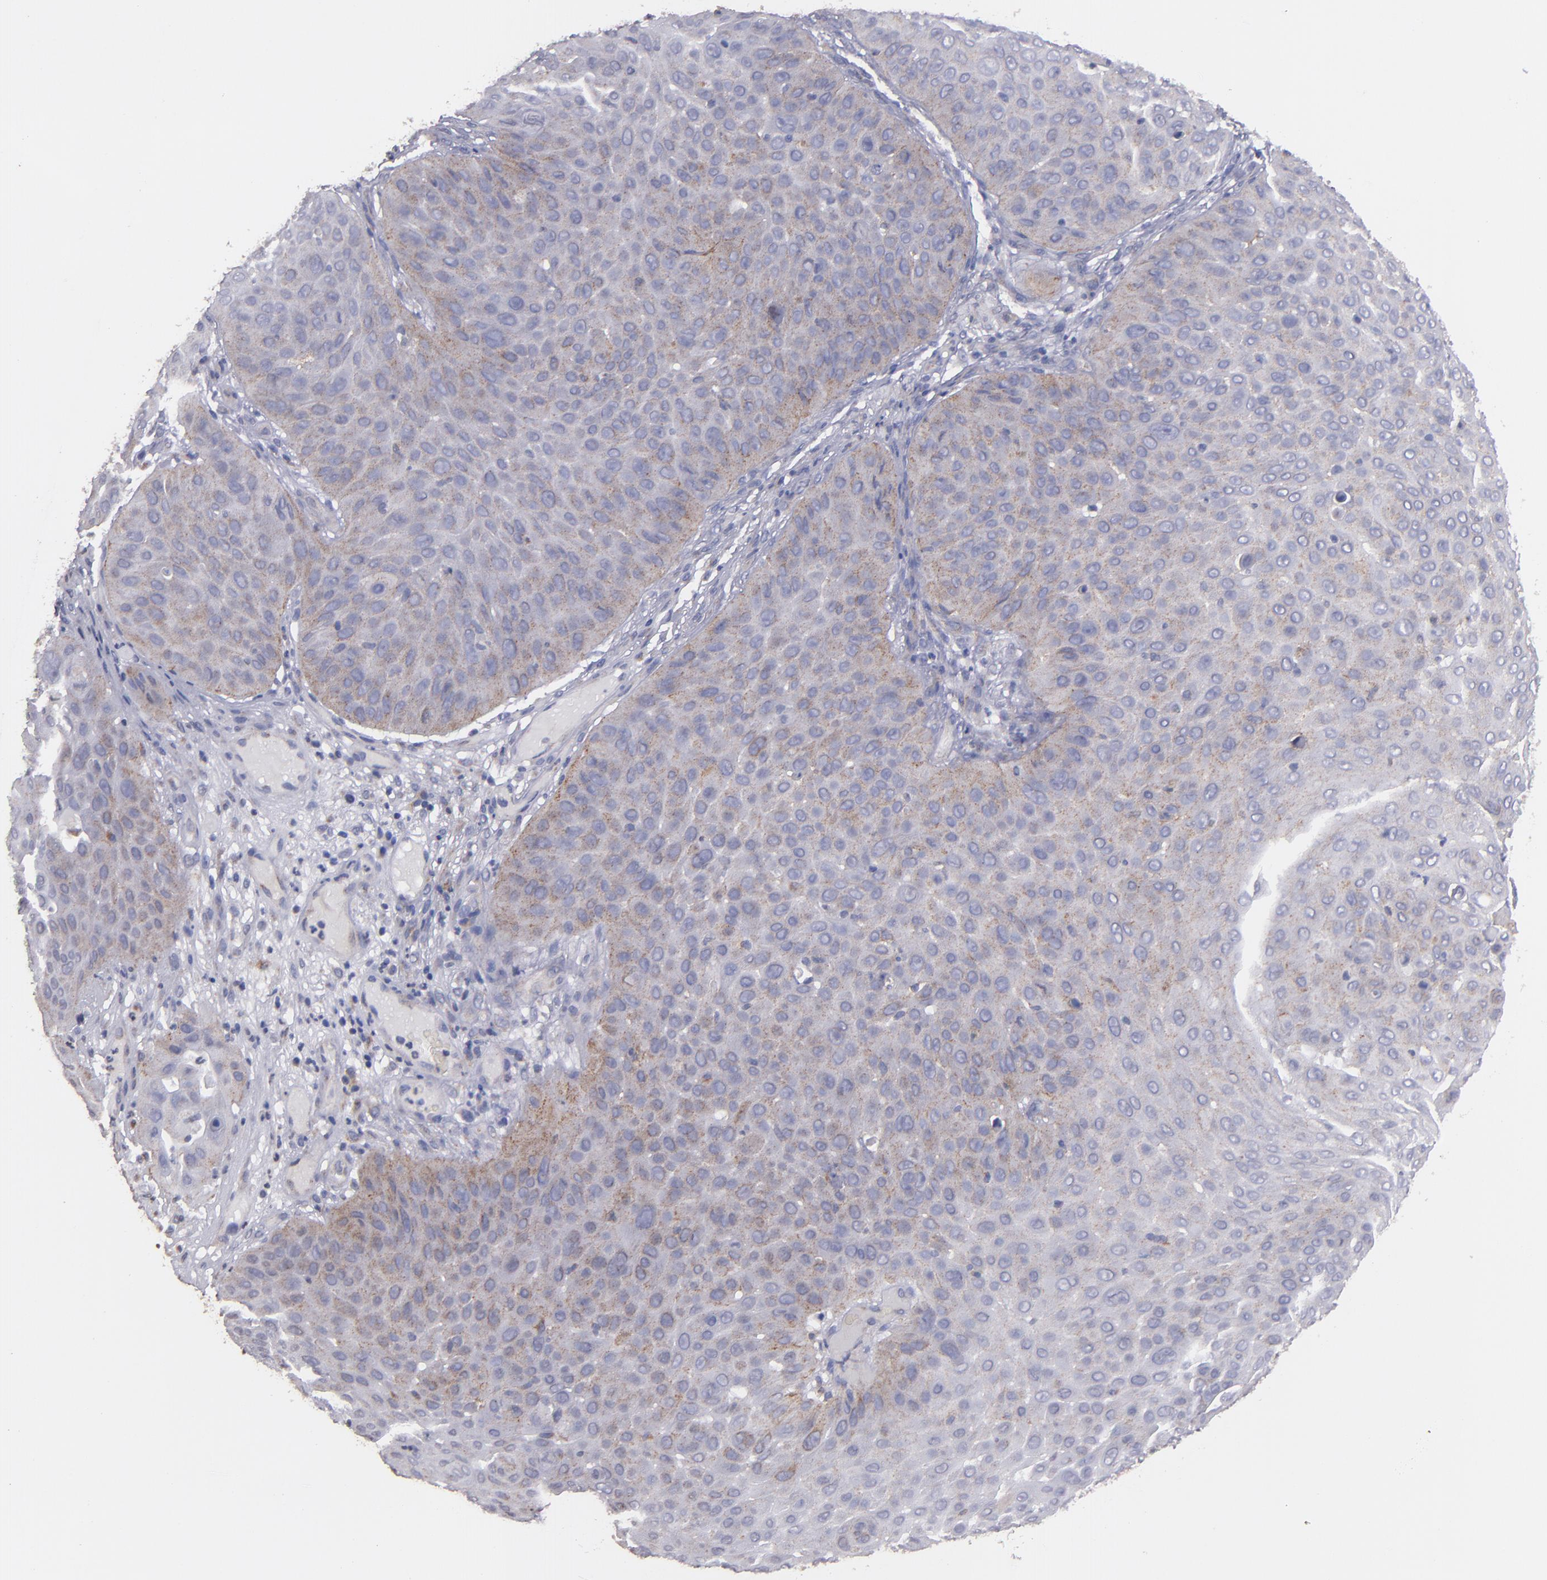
{"staining": {"intensity": "strong", "quantity": ">75%", "location": "cytoplasmic/membranous"}, "tissue": "skin cancer", "cell_type": "Tumor cells", "image_type": "cancer", "snomed": [{"axis": "morphology", "description": "Squamous cell carcinoma, NOS"}, {"axis": "topography", "description": "Skin"}], "caption": "Immunohistochemistry (IHC) photomicrograph of skin cancer (squamous cell carcinoma) stained for a protein (brown), which displays high levels of strong cytoplasmic/membranous expression in about >75% of tumor cells.", "gene": "CLTA", "patient": {"sex": "male", "age": 82}}